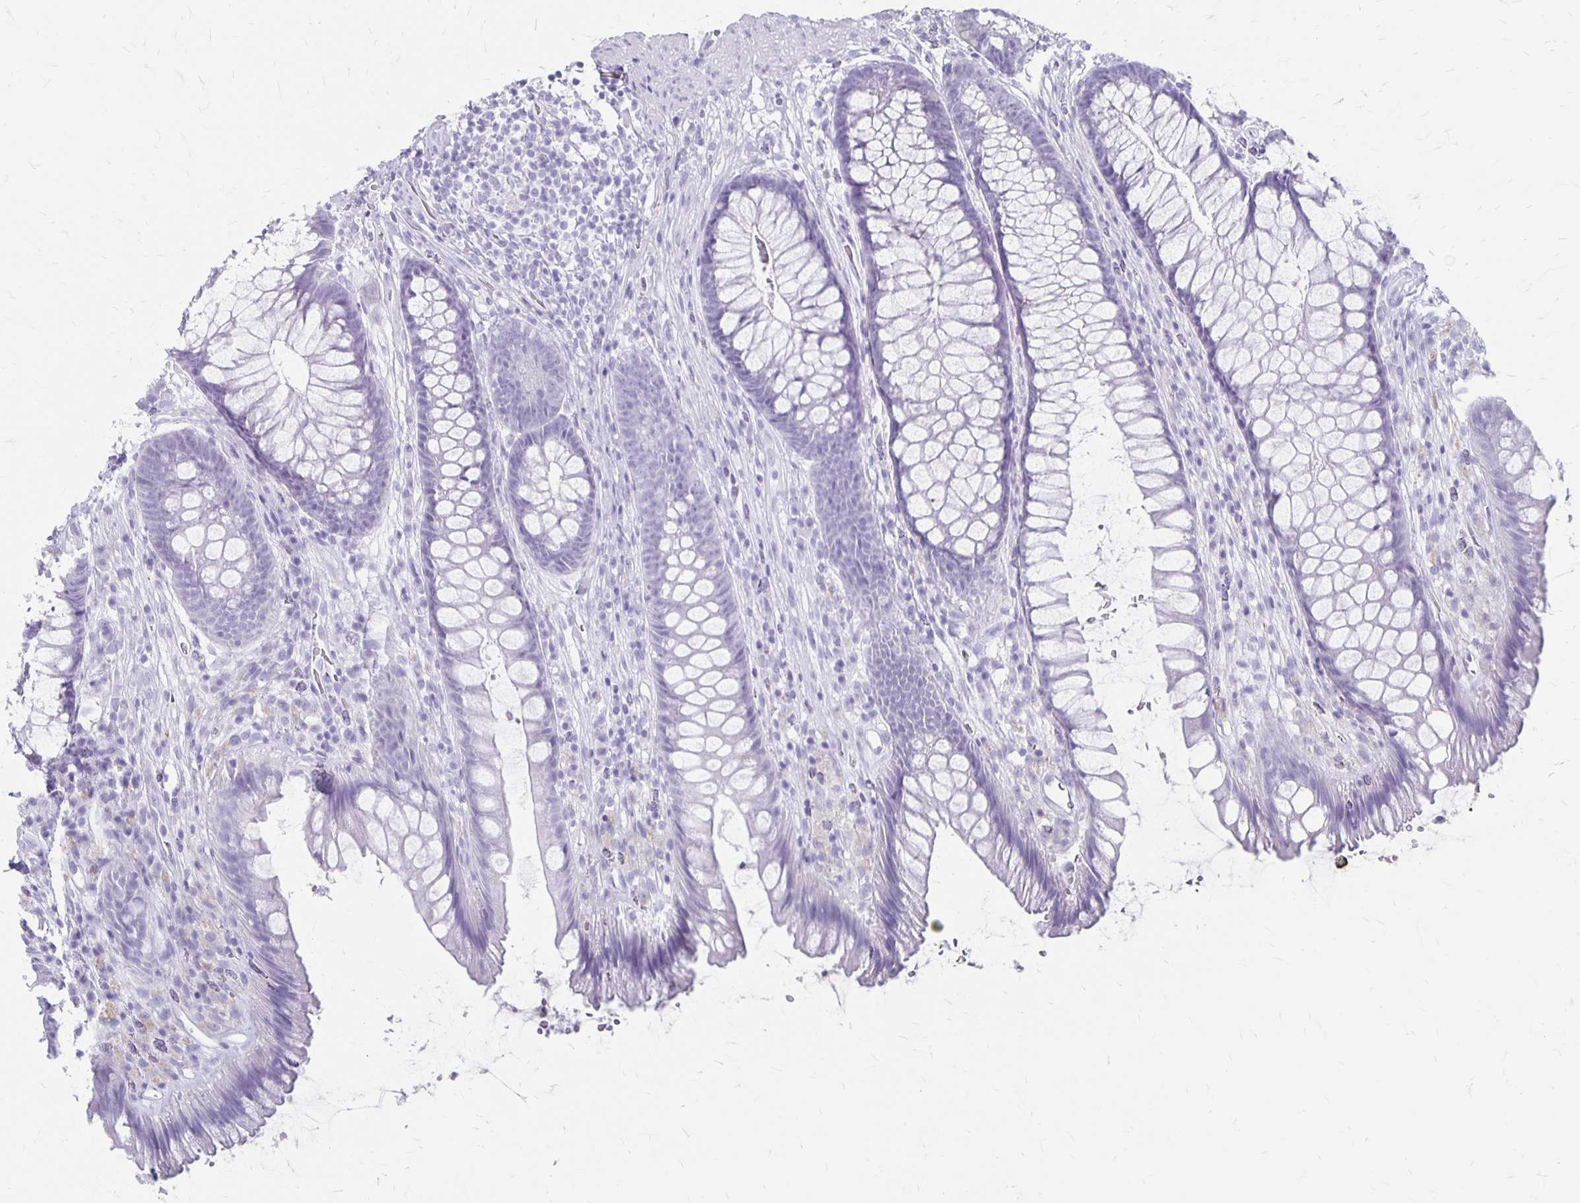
{"staining": {"intensity": "negative", "quantity": "none", "location": "none"}, "tissue": "rectum", "cell_type": "Glandular cells", "image_type": "normal", "snomed": [{"axis": "morphology", "description": "Normal tissue, NOS"}, {"axis": "topography", "description": "Rectum"}], "caption": "IHC of unremarkable human rectum shows no staining in glandular cells.", "gene": "MAGEC2", "patient": {"sex": "male", "age": 53}}